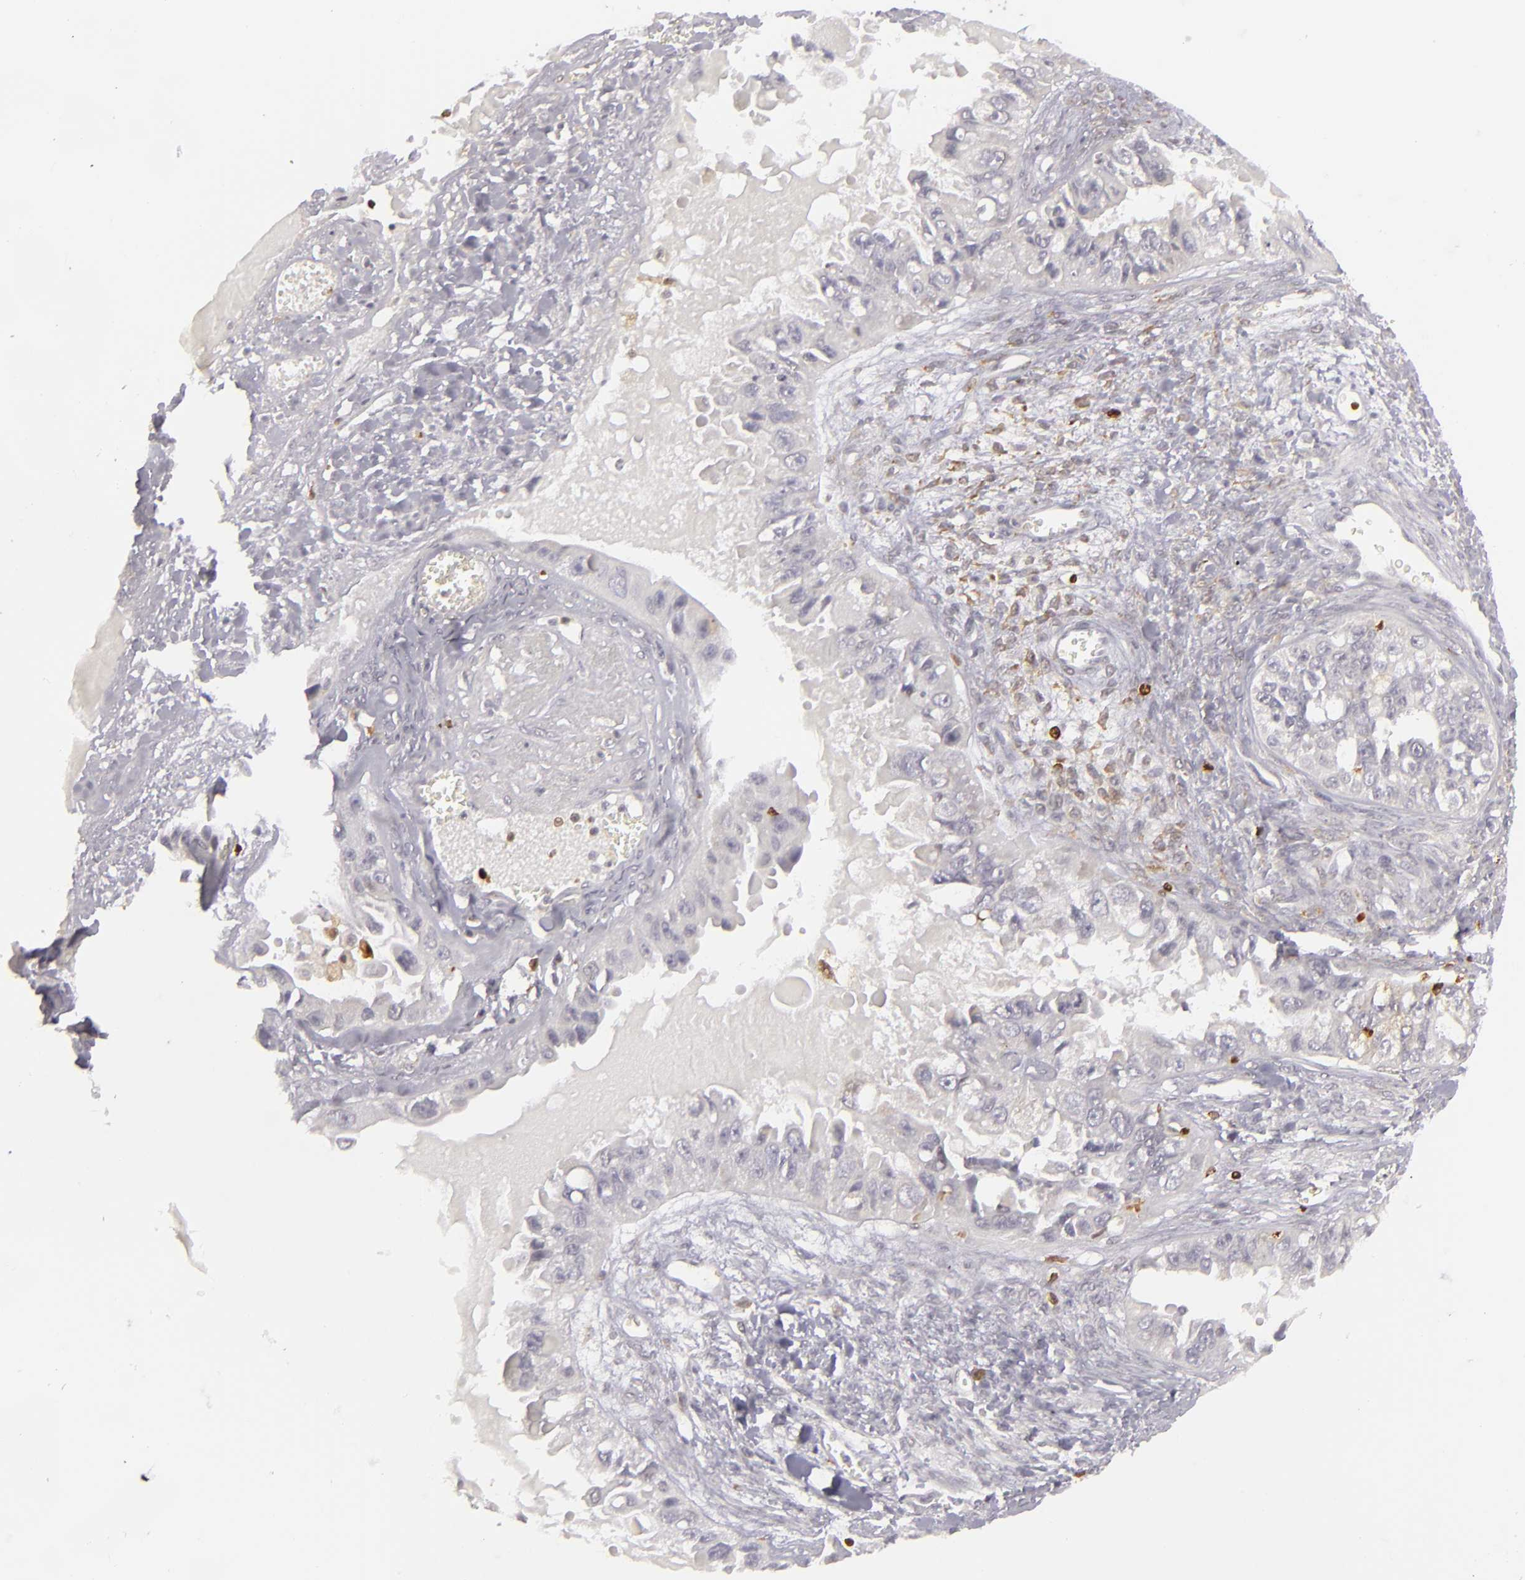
{"staining": {"intensity": "negative", "quantity": "none", "location": "none"}, "tissue": "ovarian cancer", "cell_type": "Tumor cells", "image_type": "cancer", "snomed": [{"axis": "morphology", "description": "Carcinoma, endometroid"}, {"axis": "topography", "description": "Ovary"}], "caption": "The immunohistochemistry histopathology image has no significant positivity in tumor cells of ovarian cancer (endometroid carcinoma) tissue.", "gene": "APOBEC3G", "patient": {"sex": "female", "age": 85}}